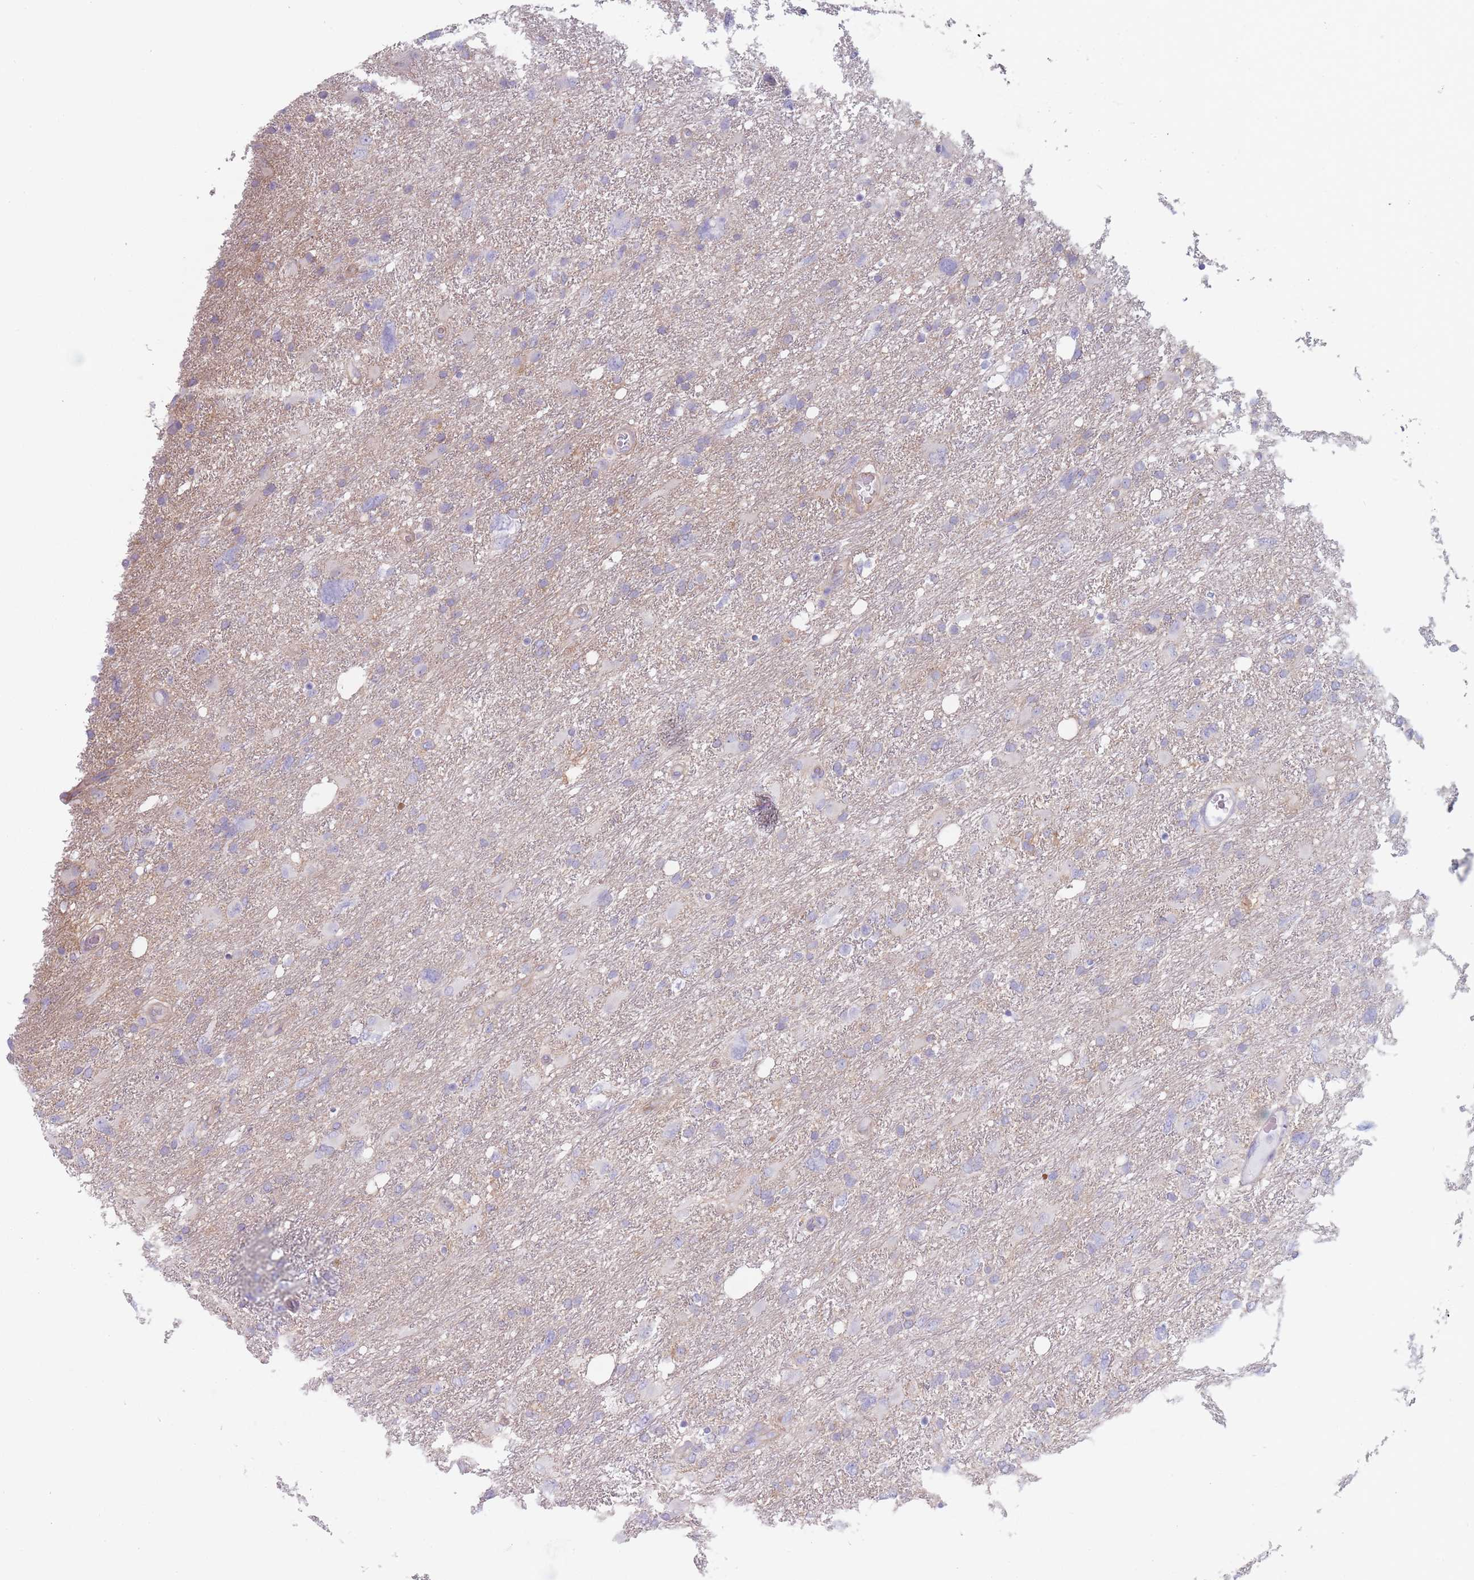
{"staining": {"intensity": "negative", "quantity": "none", "location": "none"}, "tissue": "glioma", "cell_type": "Tumor cells", "image_type": "cancer", "snomed": [{"axis": "morphology", "description": "Glioma, malignant, High grade"}, {"axis": "topography", "description": "Brain"}], "caption": "High magnification brightfield microscopy of glioma stained with DAB (3,3'-diaminobenzidine) (brown) and counterstained with hematoxylin (blue): tumor cells show no significant expression.", "gene": "PLPP1", "patient": {"sex": "male", "age": 61}}